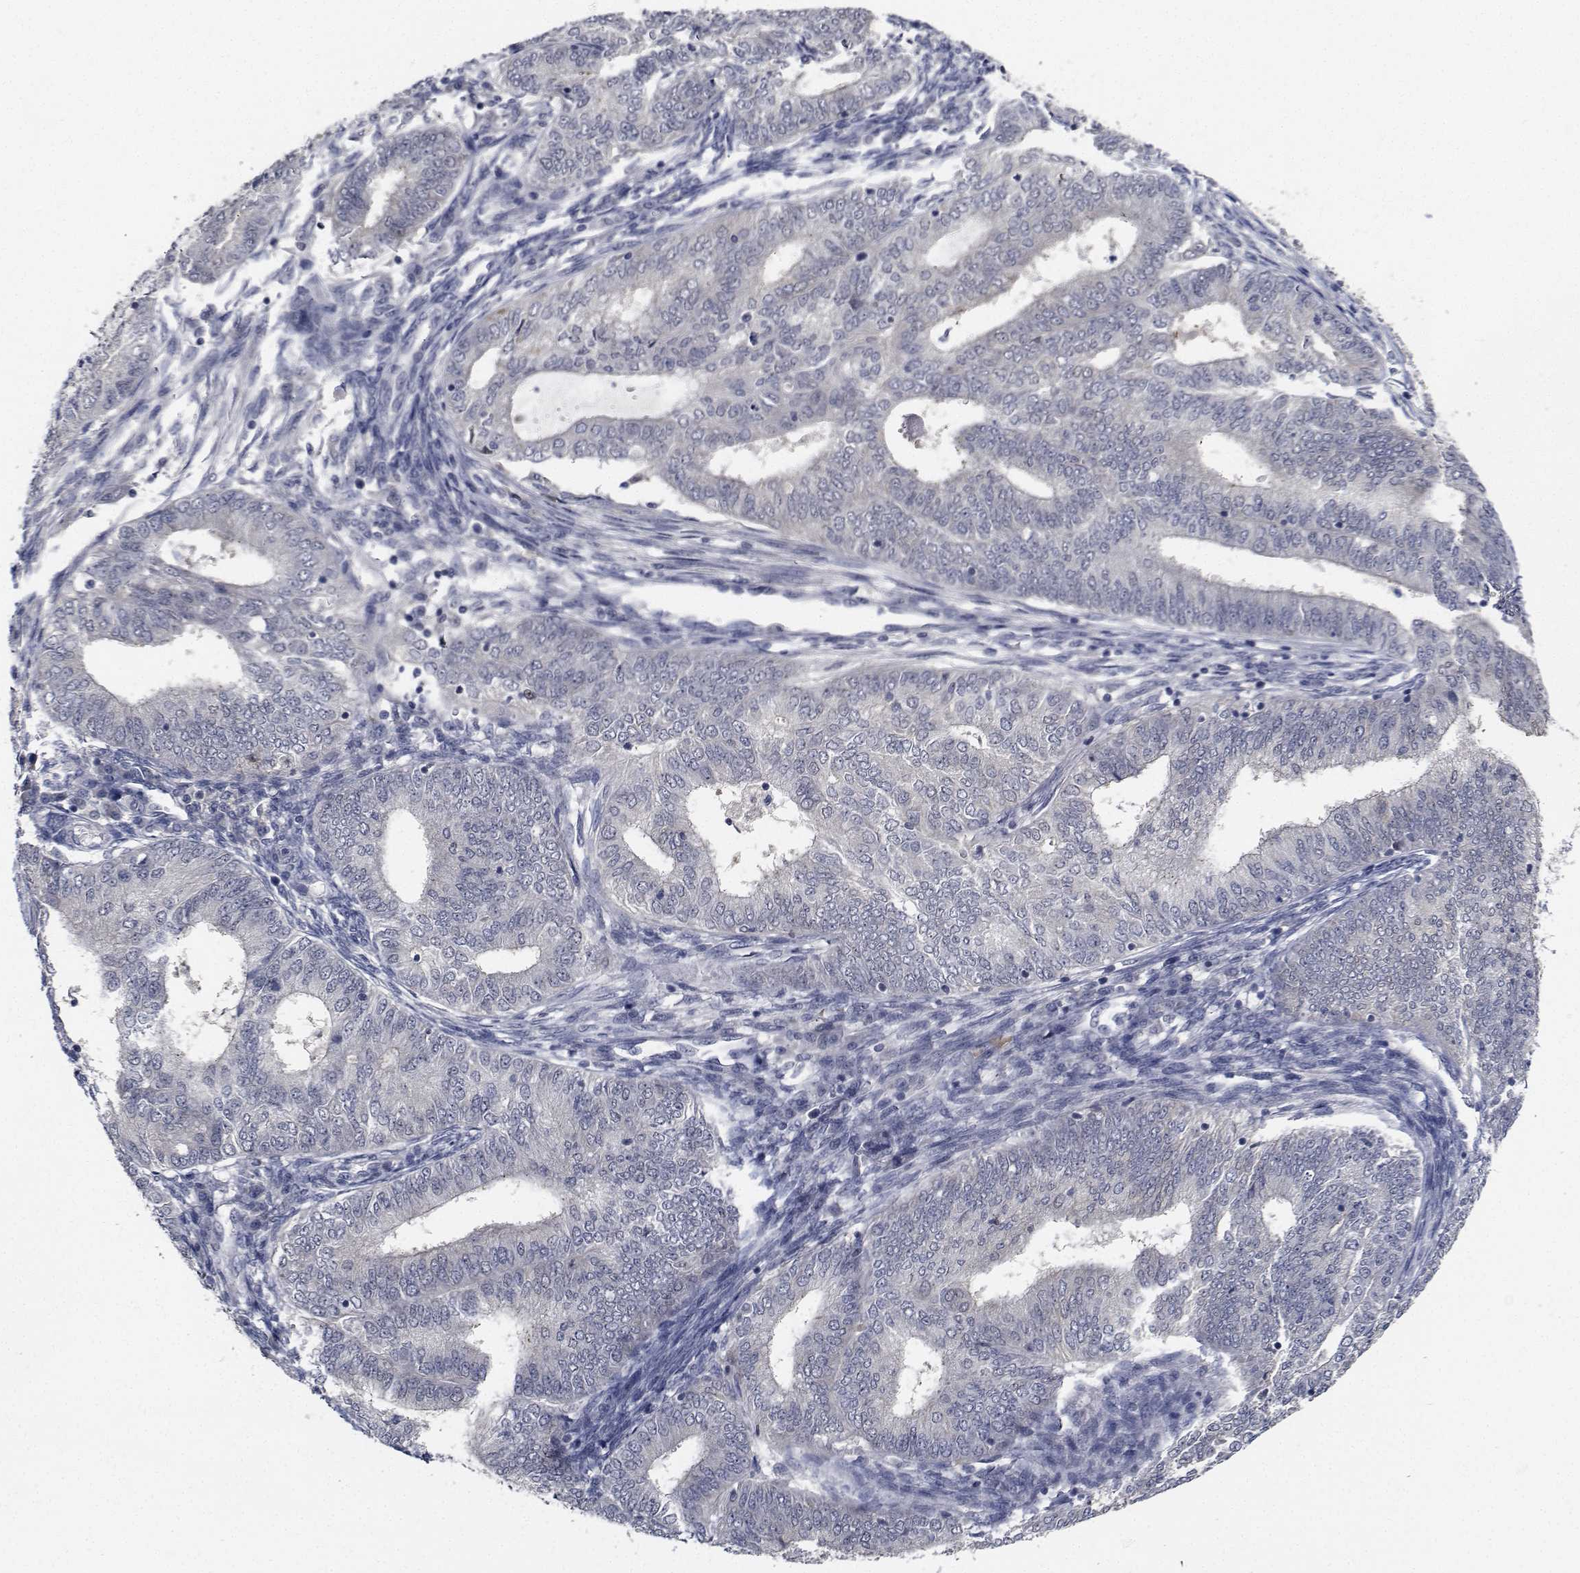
{"staining": {"intensity": "negative", "quantity": "none", "location": "none"}, "tissue": "endometrial cancer", "cell_type": "Tumor cells", "image_type": "cancer", "snomed": [{"axis": "morphology", "description": "Adenocarcinoma, NOS"}, {"axis": "topography", "description": "Endometrium"}], "caption": "DAB (3,3'-diaminobenzidine) immunohistochemical staining of human adenocarcinoma (endometrial) demonstrates no significant positivity in tumor cells. (DAB IHC with hematoxylin counter stain).", "gene": "NVL", "patient": {"sex": "female", "age": 62}}